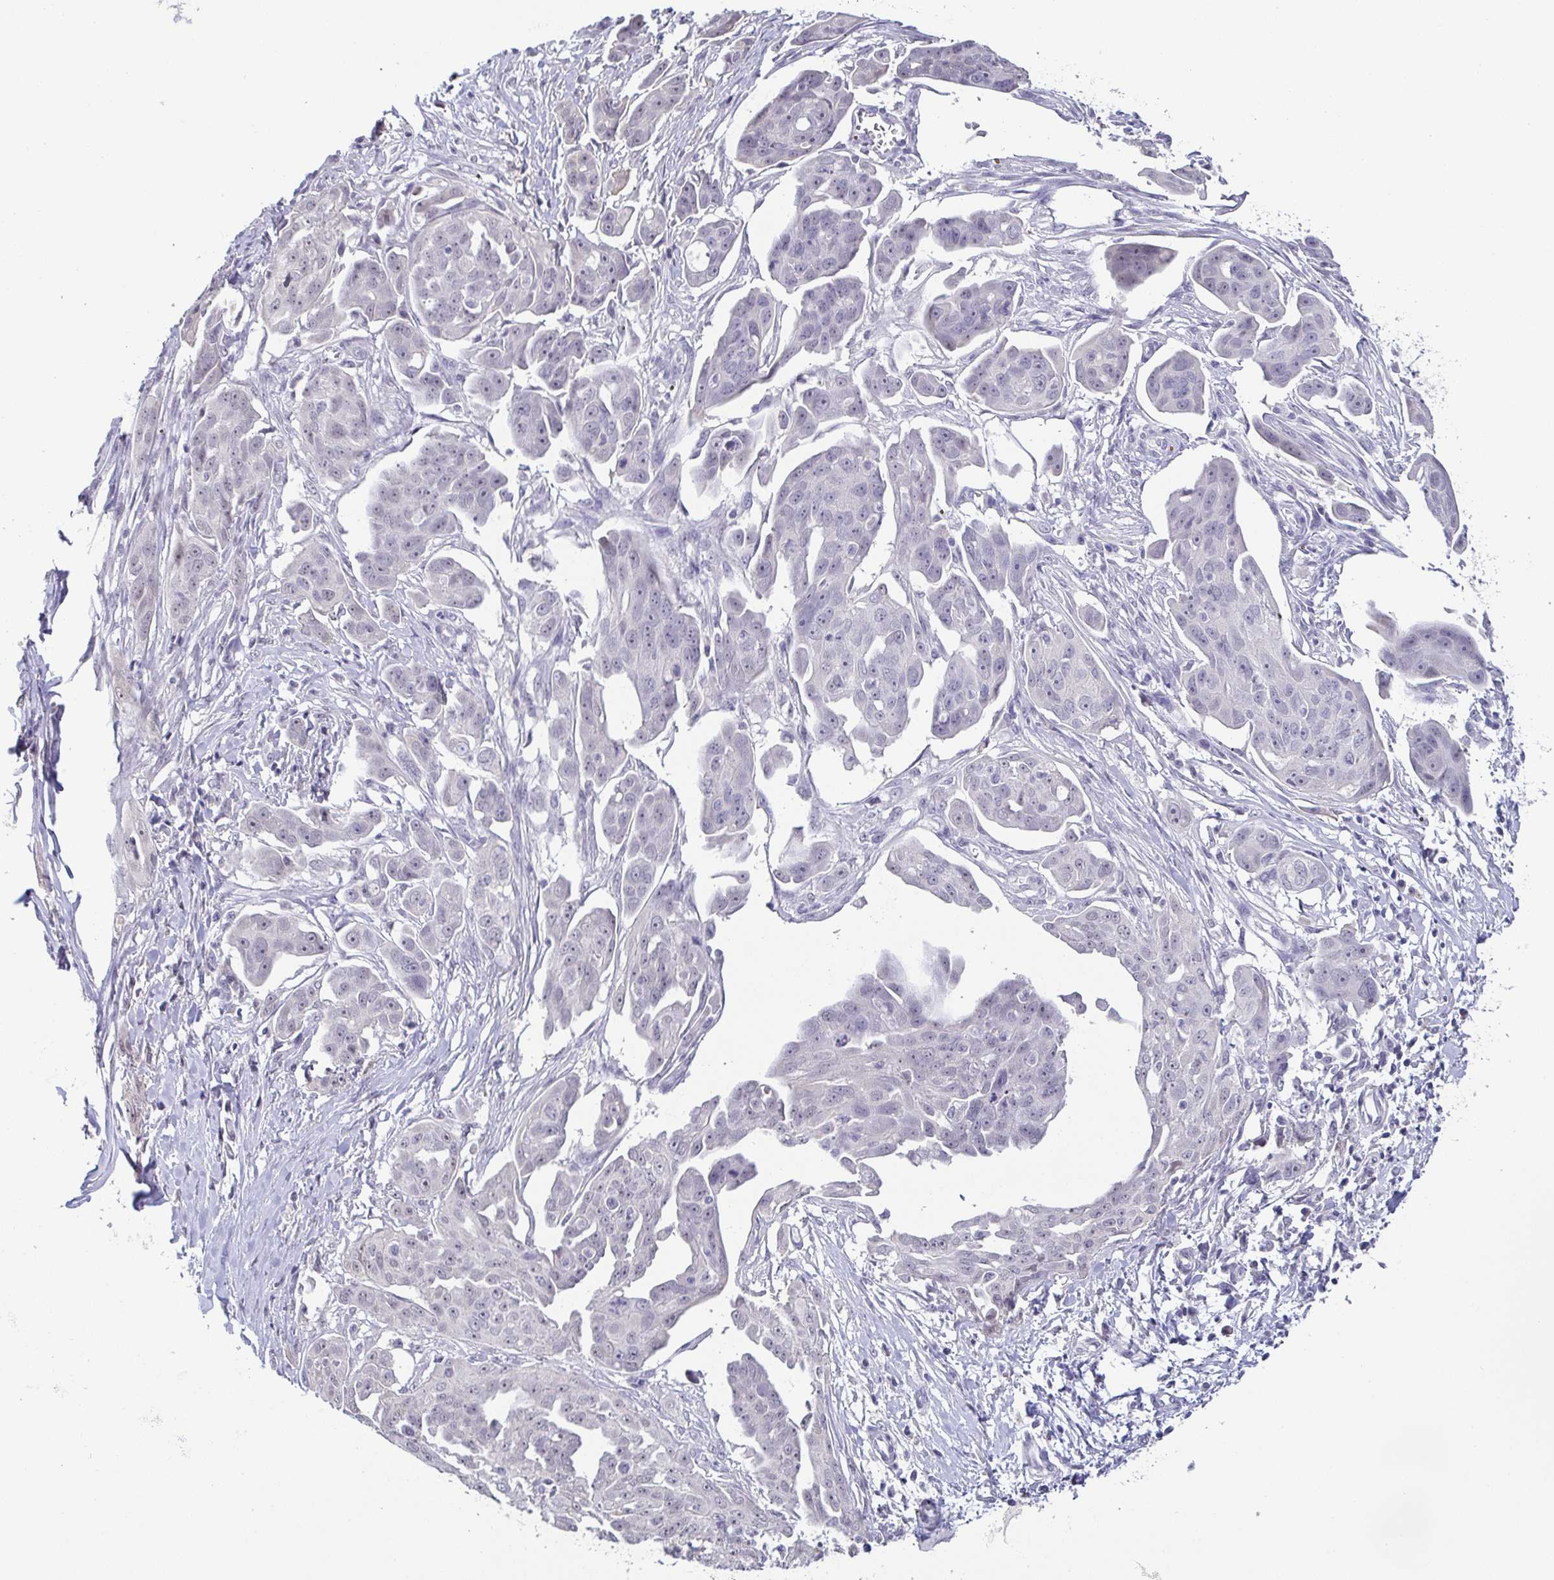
{"staining": {"intensity": "negative", "quantity": "none", "location": "none"}, "tissue": "ovarian cancer", "cell_type": "Tumor cells", "image_type": "cancer", "snomed": [{"axis": "morphology", "description": "Carcinoma, endometroid"}, {"axis": "topography", "description": "Ovary"}], "caption": "Human ovarian cancer stained for a protein using IHC demonstrates no expression in tumor cells.", "gene": "NEFH", "patient": {"sex": "female", "age": 70}}